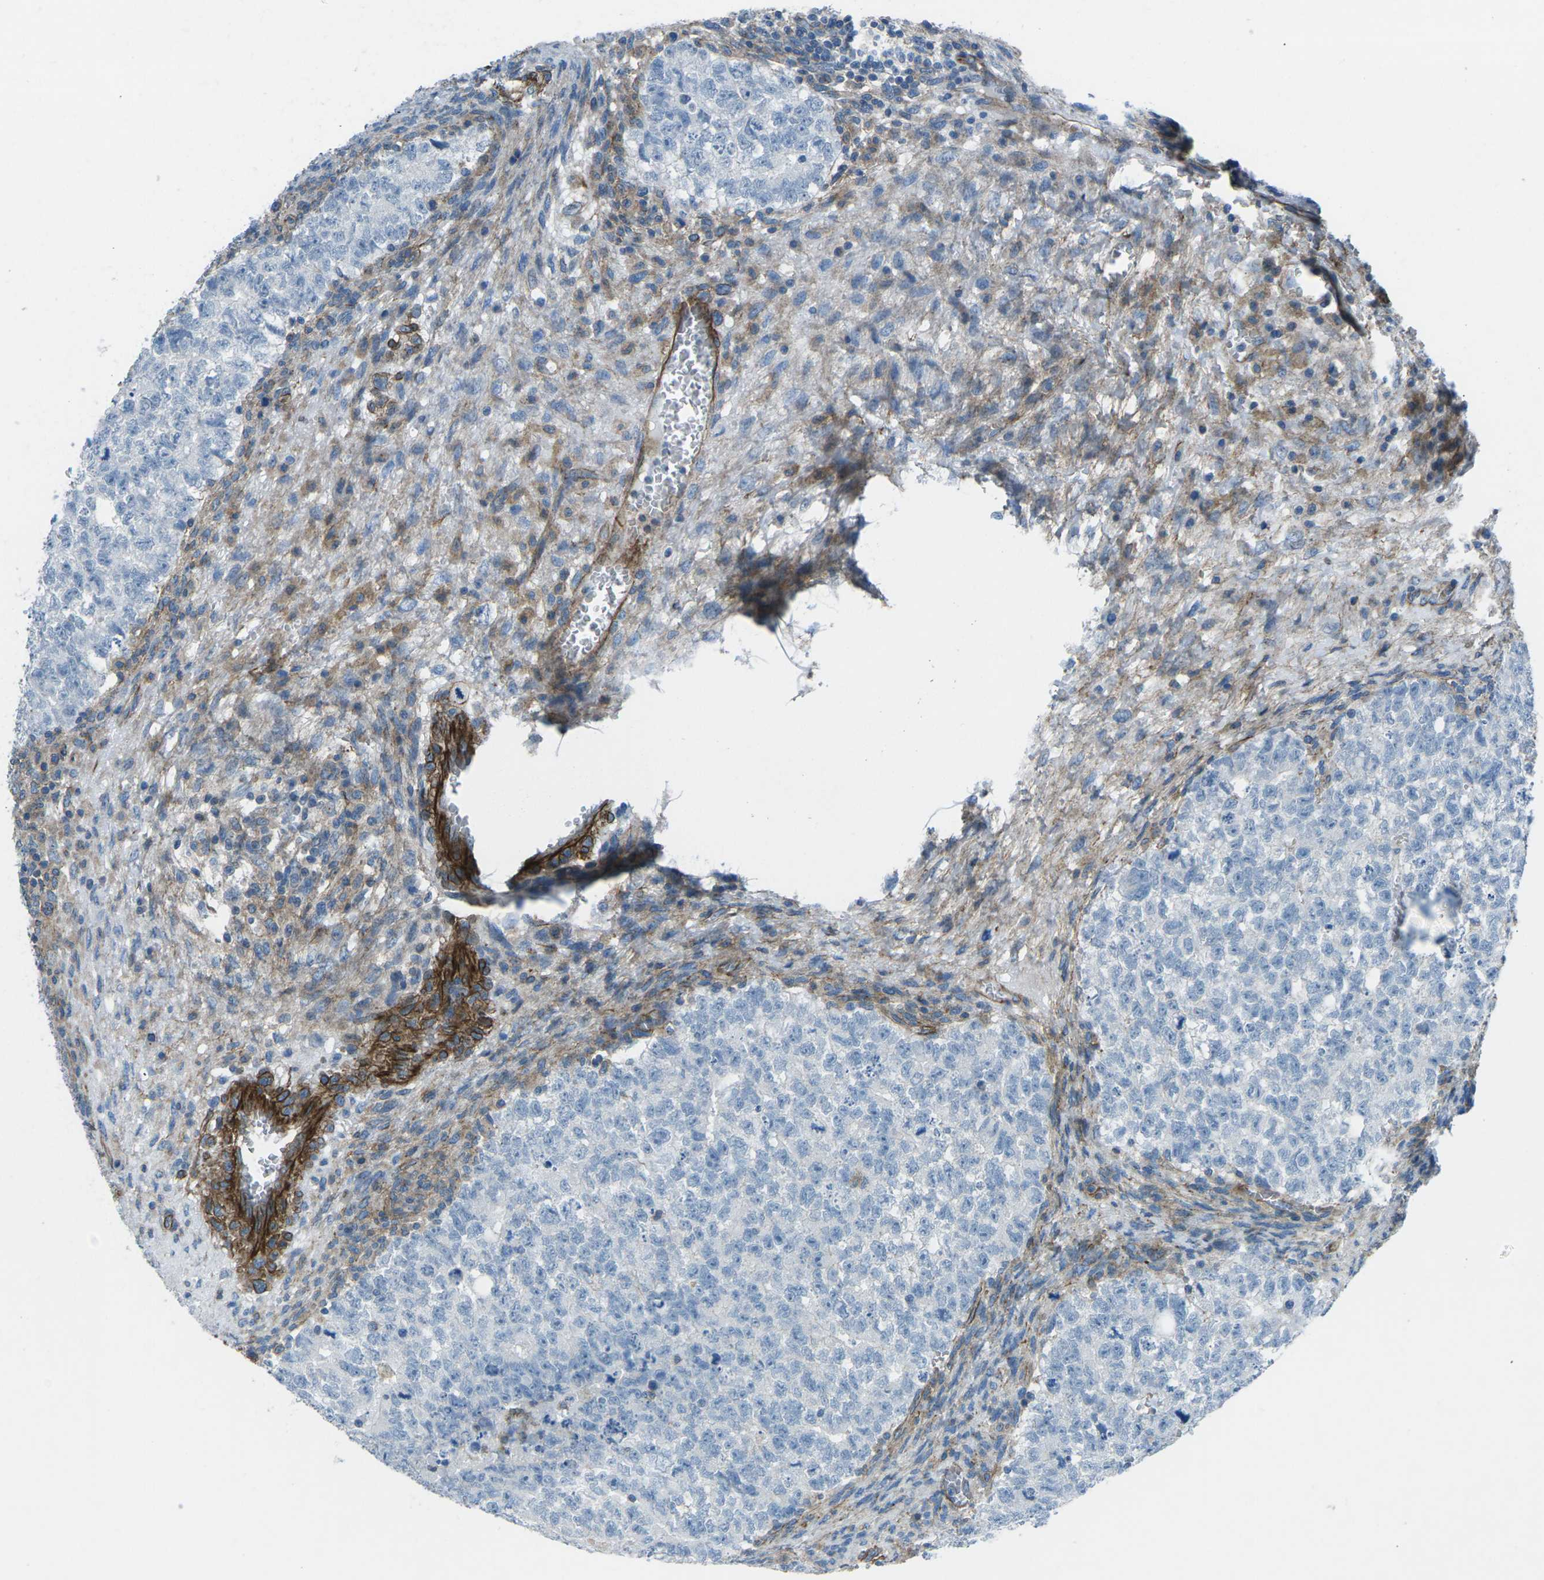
{"staining": {"intensity": "negative", "quantity": "none", "location": "none"}, "tissue": "testis cancer", "cell_type": "Tumor cells", "image_type": "cancer", "snomed": [{"axis": "morphology", "description": "Seminoma, NOS"}, {"axis": "morphology", "description": "Carcinoma, Embryonal, NOS"}, {"axis": "topography", "description": "Testis"}], "caption": "This is a photomicrograph of immunohistochemistry staining of testis cancer (embryonal carcinoma), which shows no expression in tumor cells.", "gene": "UTRN", "patient": {"sex": "male", "age": 38}}